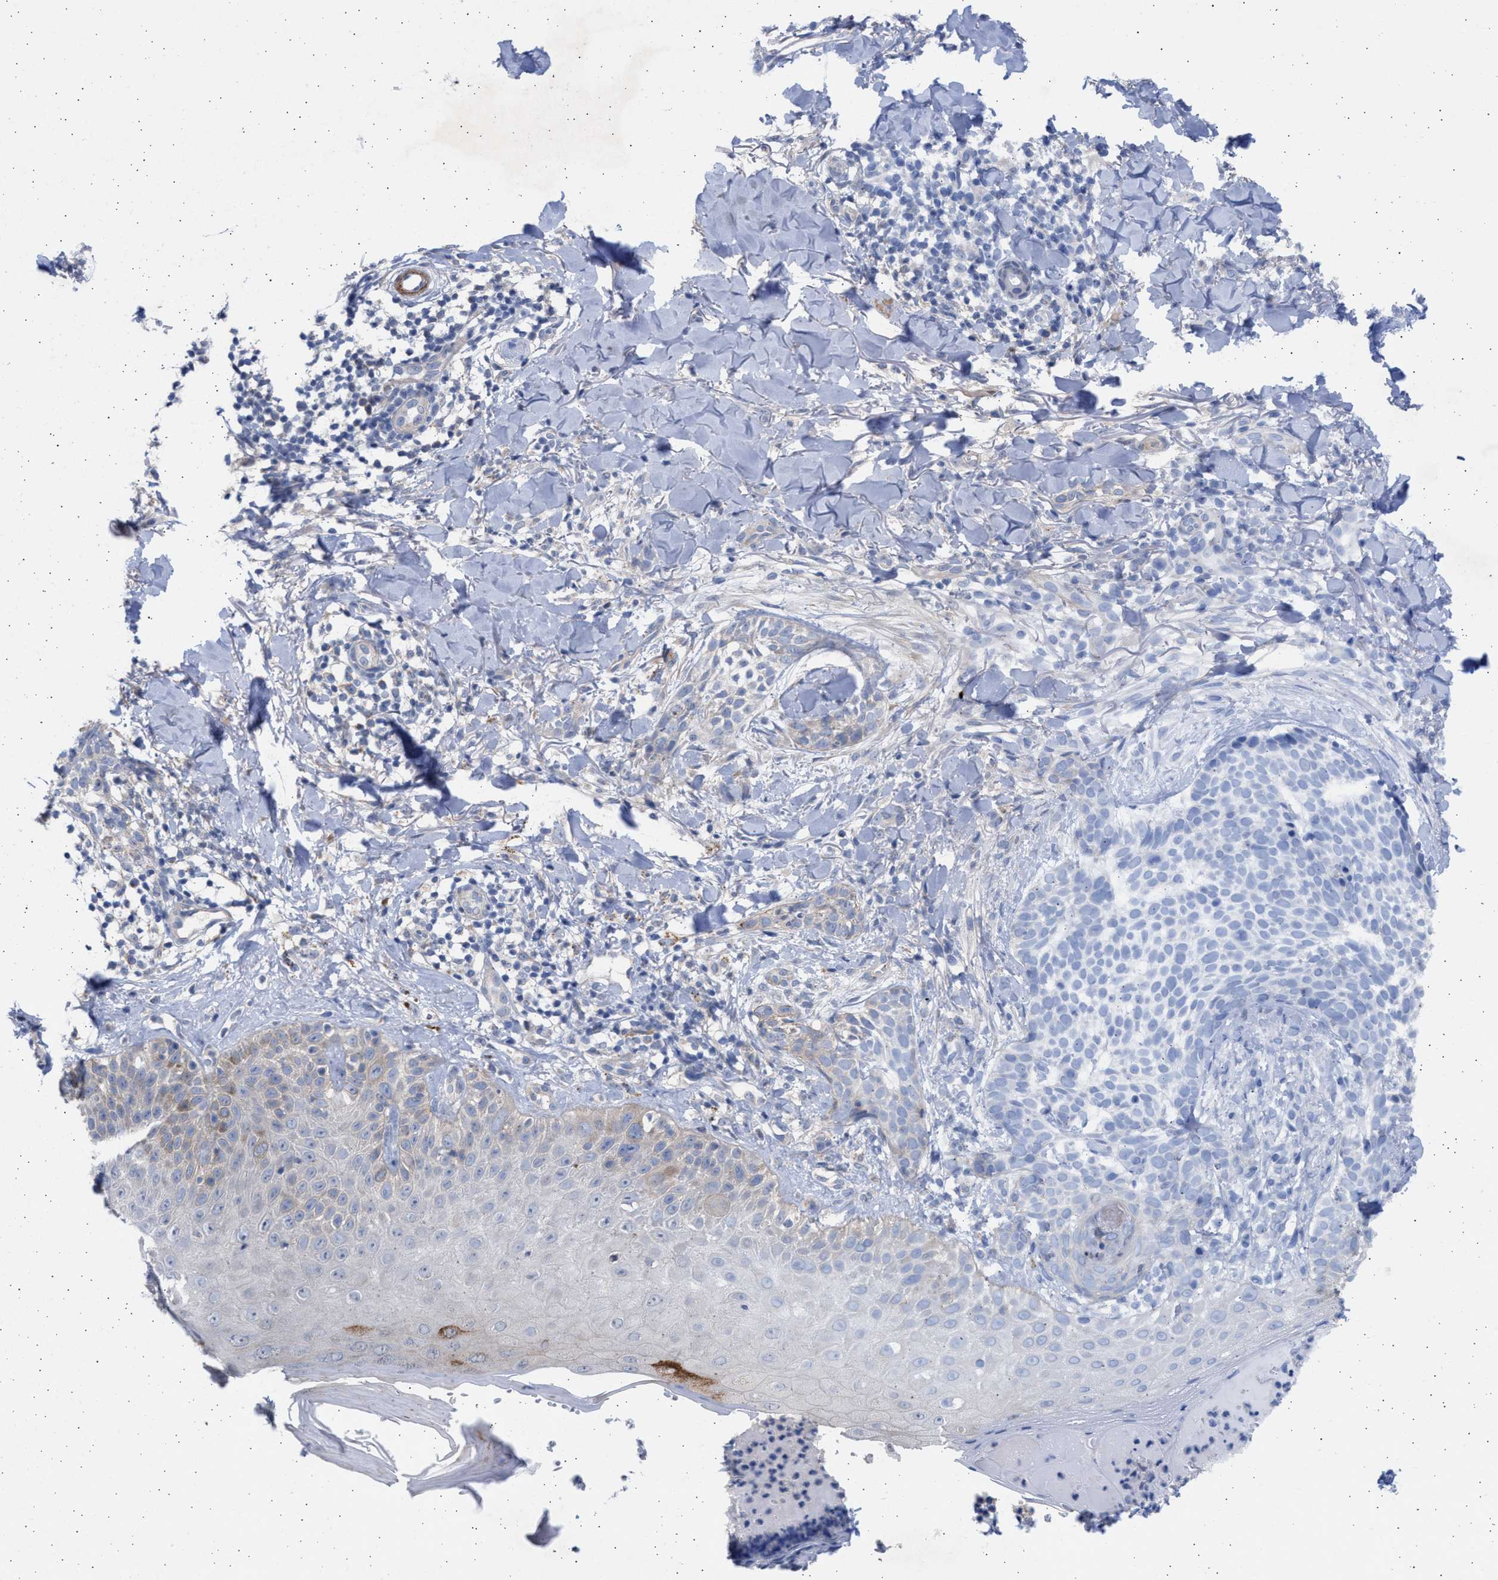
{"staining": {"intensity": "negative", "quantity": "none", "location": "none"}, "tissue": "skin cancer", "cell_type": "Tumor cells", "image_type": "cancer", "snomed": [{"axis": "morphology", "description": "Normal tissue, NOS"}, {"axis": "morphology", "description": "Basal cell carcinoma"}, {"axis": "topography", "description": "Skin"}], "caption": "This is a micrograph of immunohistochemistry (IHC) staining of basal cell carcinoma (skin), which shows no positivity in tumor cells. The staining is performed using DAB brown chromogen with nuclei counter-stained in using hematoxylin.", "gene": "NBR1", "patient": {"sex": "male", "age": 67}}